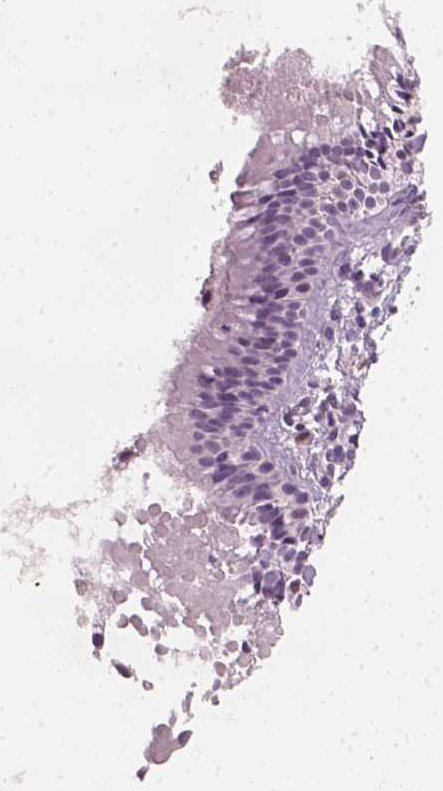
{"staining": {"intensity": "negative", "quantity": "none", "location": "none"}, "tissue": "nasopharynx", "cell_type": "Respiratory epithelial cells", "image_type": "normal", "snomed": [{"axis": "morphology", "description": "Normal tissue, NOS"}, {"axis": "topography", "description": "Nasopharynx"}], "caption": "Immunohistochemistry (IHC) photomicrograph of normal nasopharynx stained for a protein (brown), which demonstrates no staining in respiratory epithelial cells.", "gene": "TP53", "patient": {"sex": "male", "age": 83}}